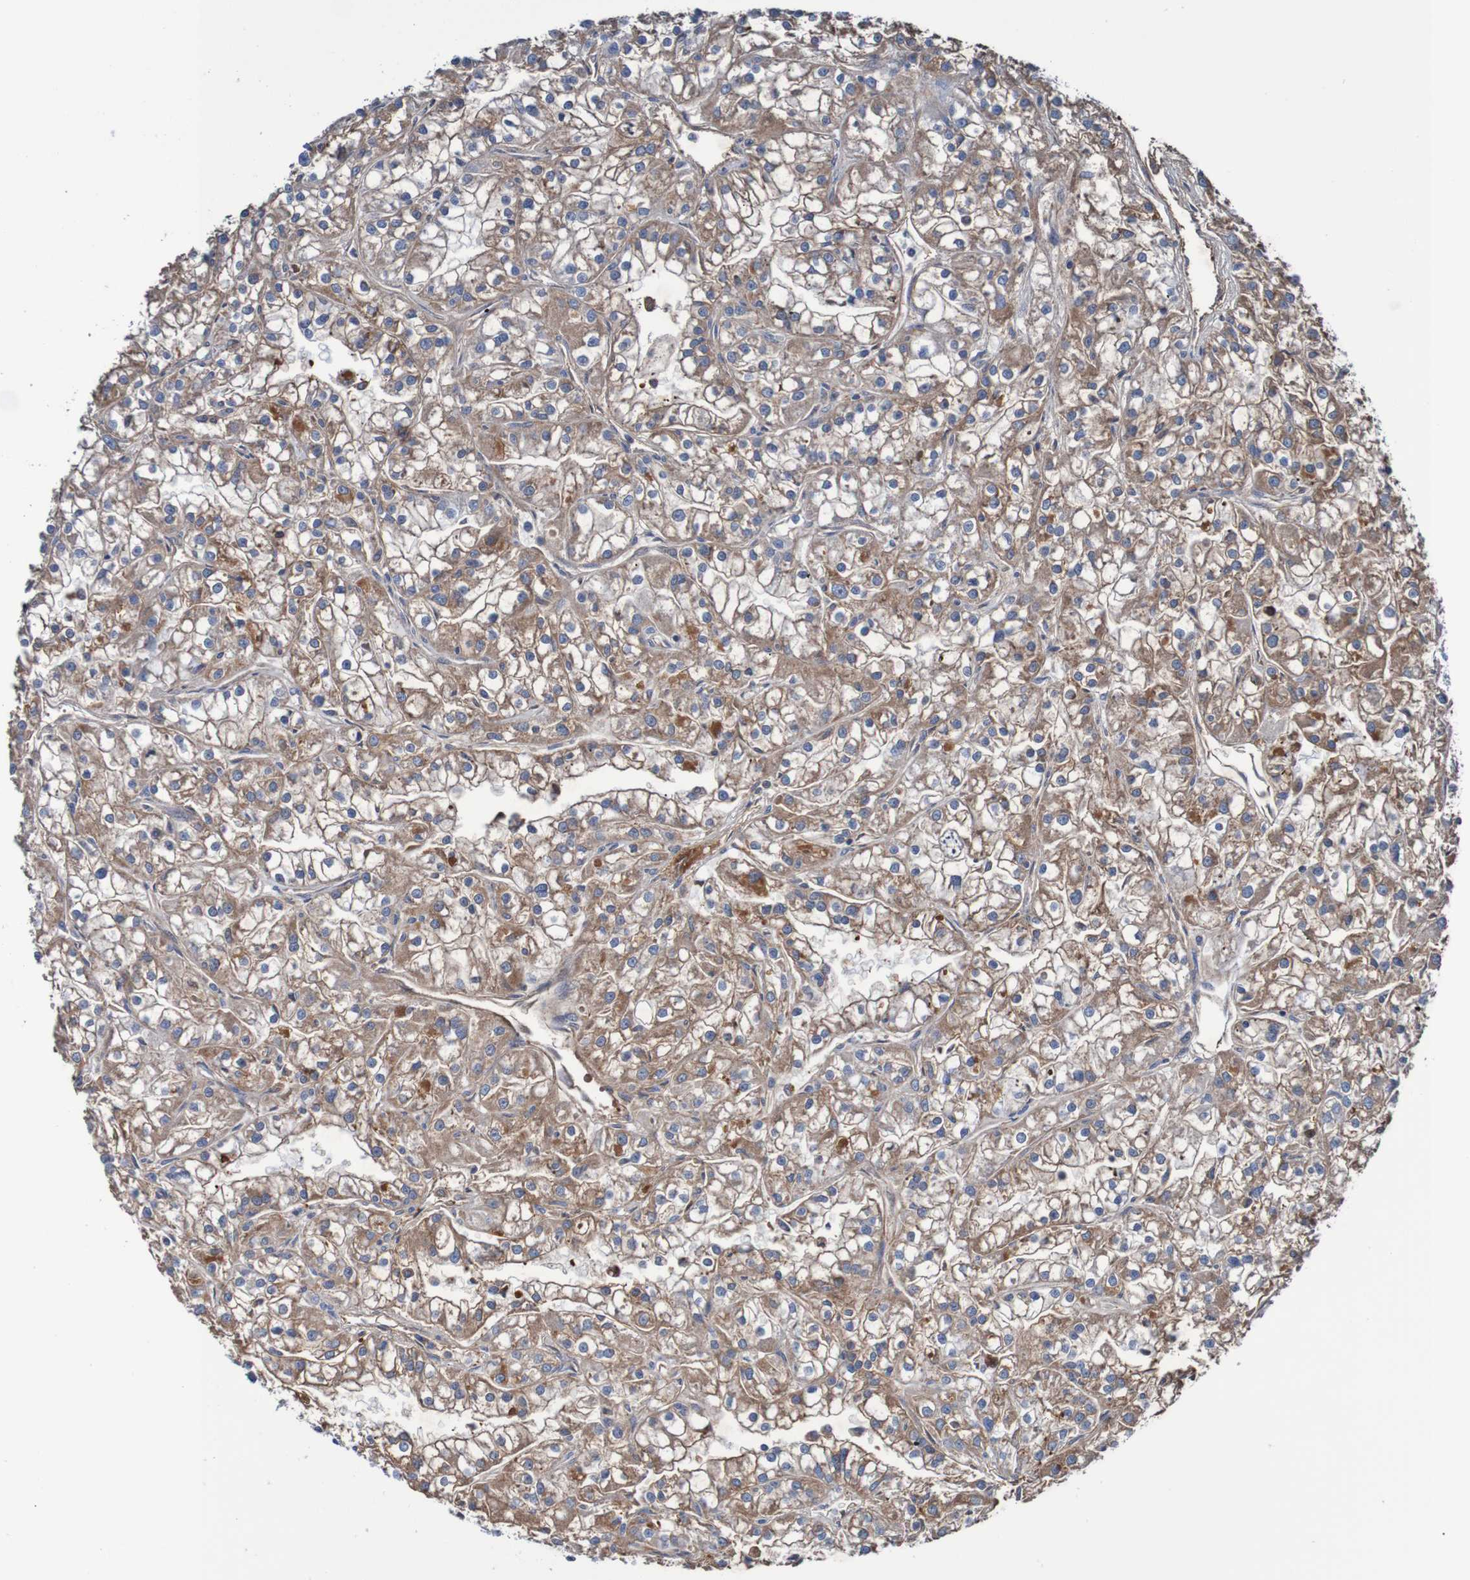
{"staining": {"intensity": "moderate", "quantity": "25%-75%", "location": "cytoplasmic/membranous"}, "tissue": "renal cancer", "cell_type": "Tumor cells", "image_type": "cancer", "snomed": [{"axis": "morphology", "description": "Adenocarcinoma, NOS"}, {"axis": "topography", "description": "Kidney"}], "caption": "A high-resolution micrograph shows immunohistochemistry staining of renal cancer (adenocarcinoma), which demonstrates moderate cytoplasmic/membranous staining in approximately 25%-75% of tumor cells. (Stains: DAB (3,3'-diaminobenzidine) in brown, nuclei in blue, Microscopy: brightfield microscopy at high magnification).", "gene": "RIGI", "patient": {"sex": "female", "age": 52}}